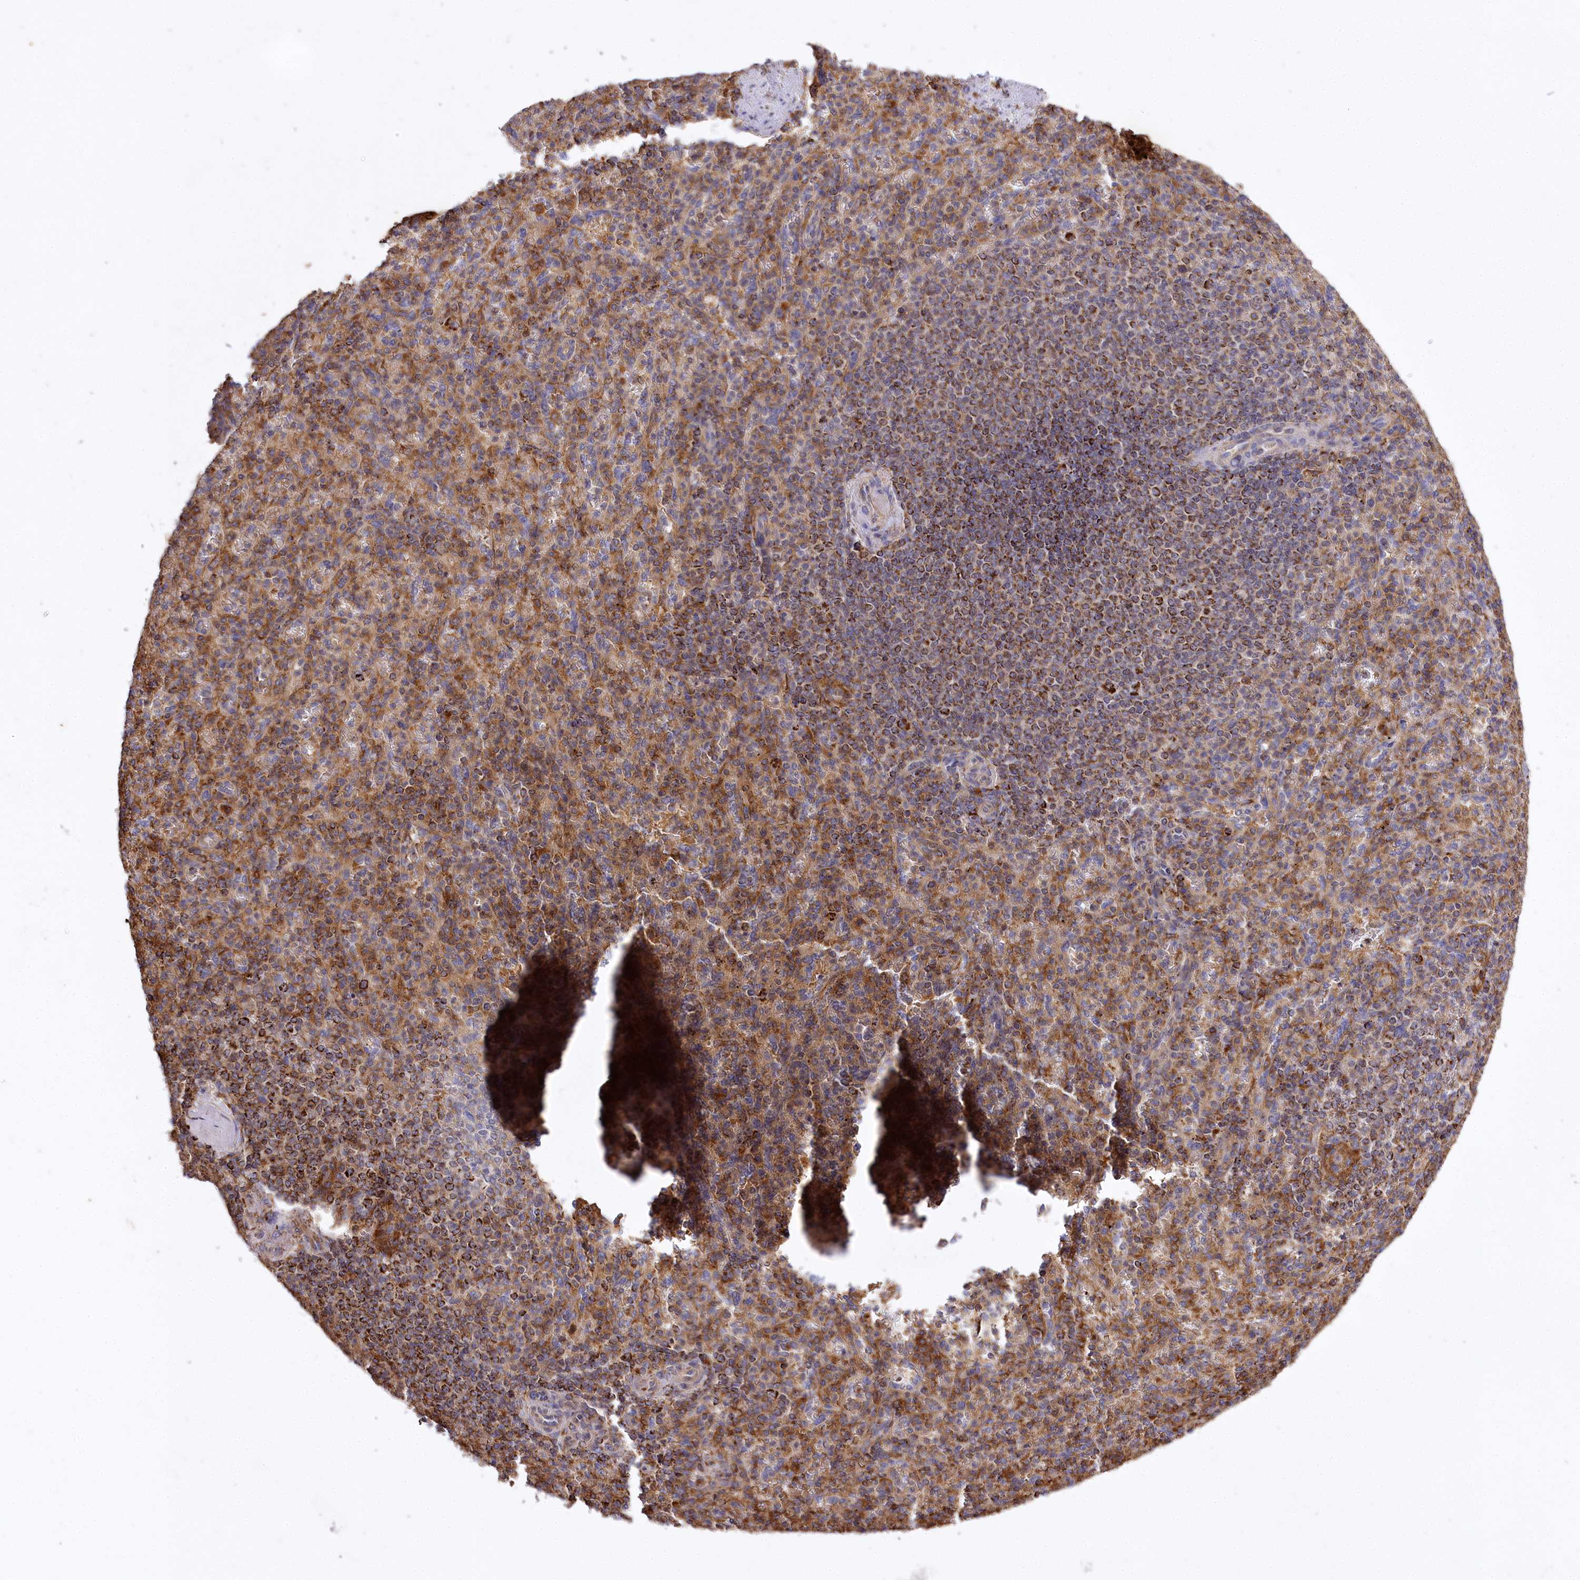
{"staining": {"intensity": "moderate", "quantity": "25%-75%", "location": "cytoplasmic/membranous"}, "tissue": "spleen", "cell_type": "Cells in red pulp", "image_type": "normal", "snomed": [{"axis": "morphology", "description": "Normal tissue, NOS"}, {"axis": "topography", "description": "Spleen"}], "caption": "Immunohistochemical staining of normal human spleen demonstrates 25%-75% levels of moderate cytoplasmic/membranous protein positivity in approximately 25%-75% of cells in red pulp.", "gene": "CARD19", "patient": {"sex": "female", "age": 74}}